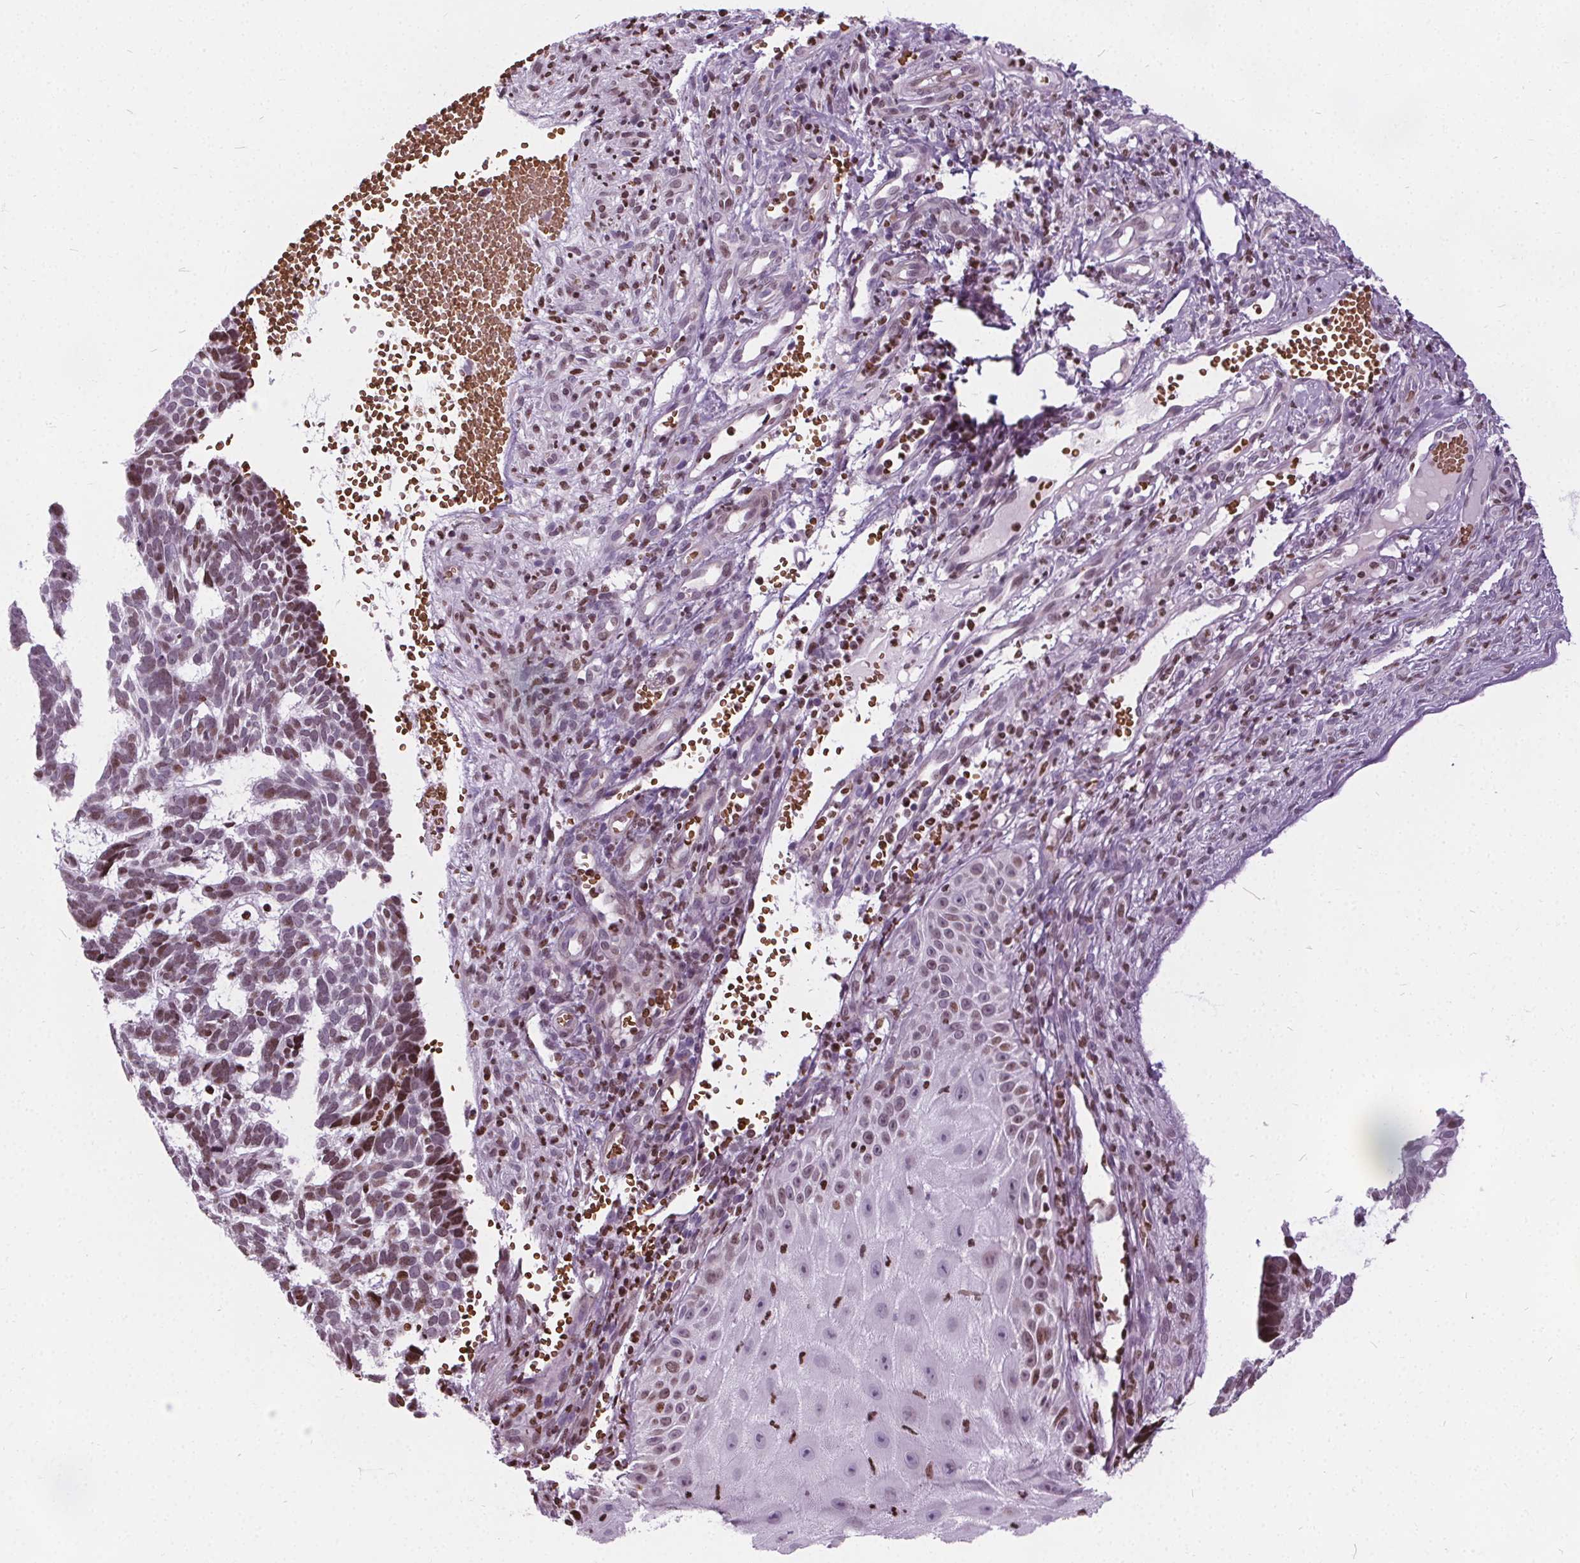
{"staining": {"intensity": "weak", "quantity": "25%-75%", "location": "nuclear"}, "tissue": "skin cancer", "cell_type": "Tumor cells", "image_type": "cancer", "snomed": [{"axis": "morphology", "description": "Basal cell carcinoma"}, {"axis": "topography", "description": "Skin"}], "caption": "A brown stain labels weak nuclear staining of a protein in human skin cancer tumor cells. The protein of interest is shown in brown color, while the nuclei are stained blue.", "gene": "ISLR2", "patient": {"sex": "male", "age": 78}}